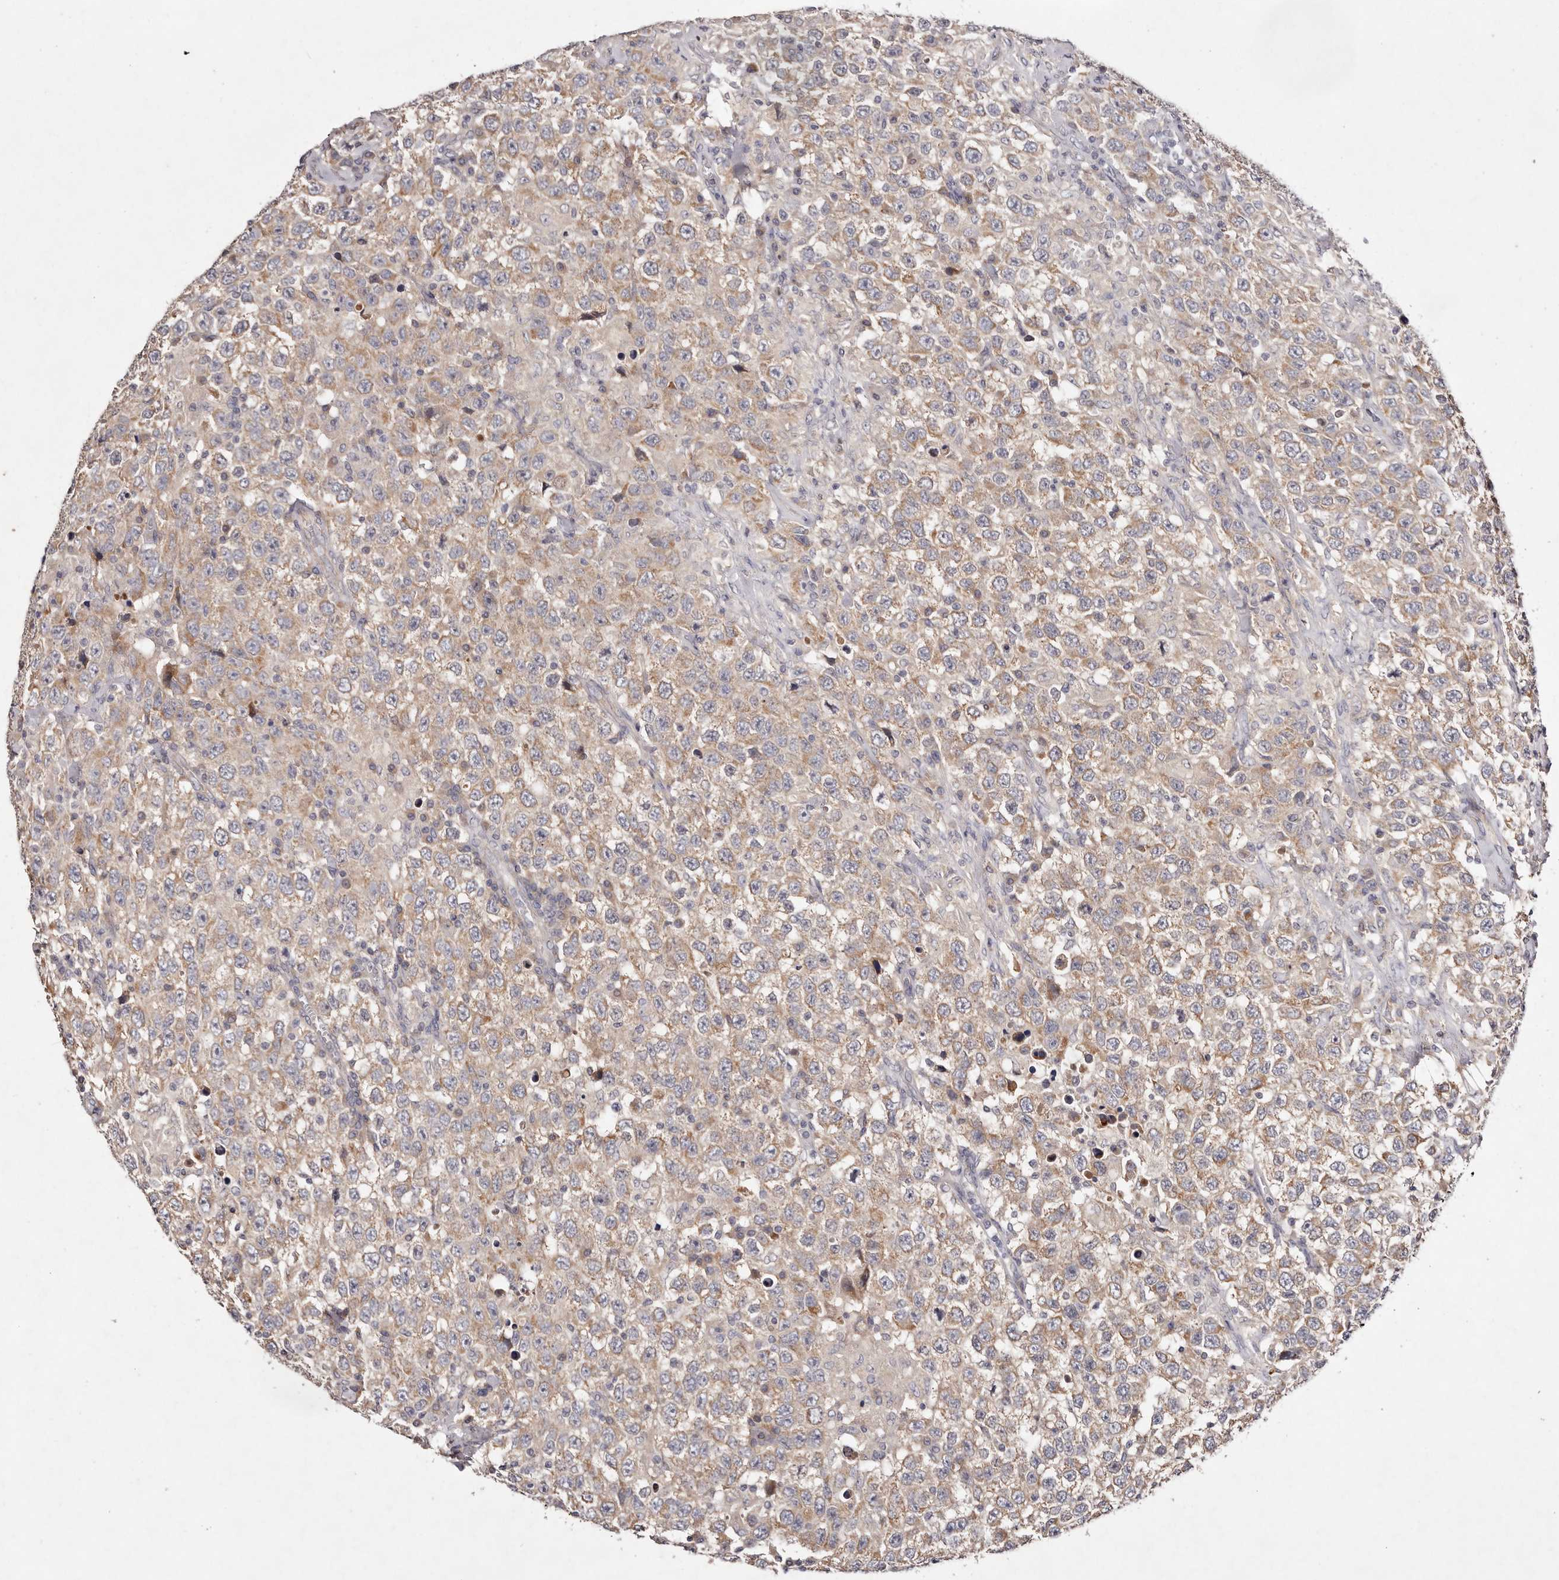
{"staining": {"intensity": "weak", "quantity": ">75%", "location": "cytoplasmic/membranous"}, "tissue": "testis cancer", "cell_type": "Tumor cells", "image_type": "cancer", "snomed": [{"axis": "morphology", "description": "Seminoma, NOS"}, {"axis": "topography", "description": "Testis"}], "caption": "Testis cancer (seminoma) was stained to show a protein in brown. There is low levels of weak cytoplasmic/membranous staining in approximately >75% of tumor cells.", "gene": "TSC2", "patient": {"sex": "male", "age": 41}}